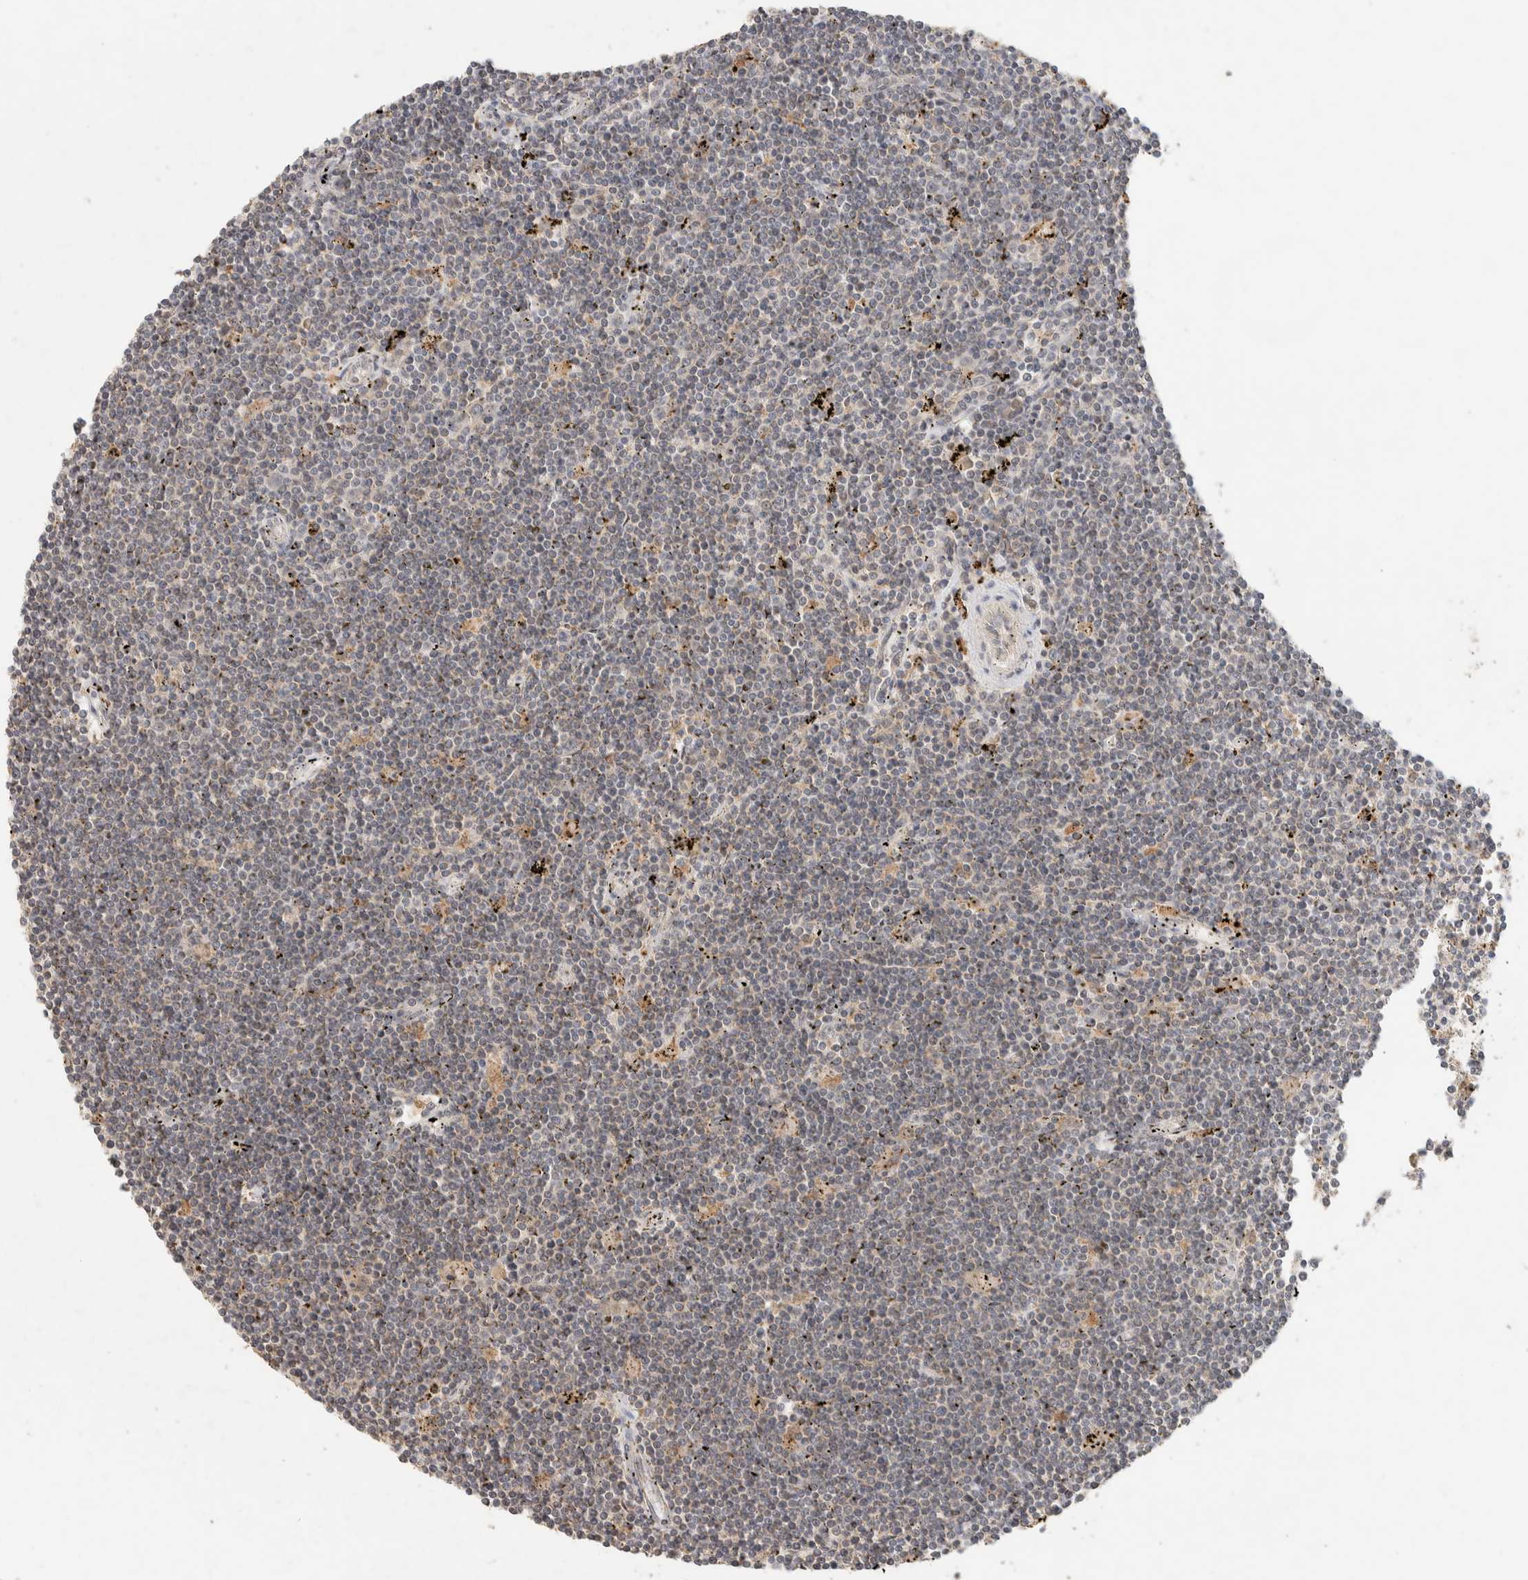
{"staining": {"intensity": "weak", "quantity": "<25%", "location": "cytoplasmic/membranous"}, "tissue": "lymphoma", "cell_type": "Tumor cells", "image_type": "cancer", "snomed": [{"axis": "morphology", "description": "Malignant lymphoma, non-Hodgkin's type, Low grade"}, {"axis": "topography", "description": "Spleen"}], "caption": "Protein analysis of low-grade malignant lymphoma, non-Hodgkin's type exhibits no significant staining in tumor cells.", "gene": "ITPA", "patient": {"sex": "male", "age": 76}}